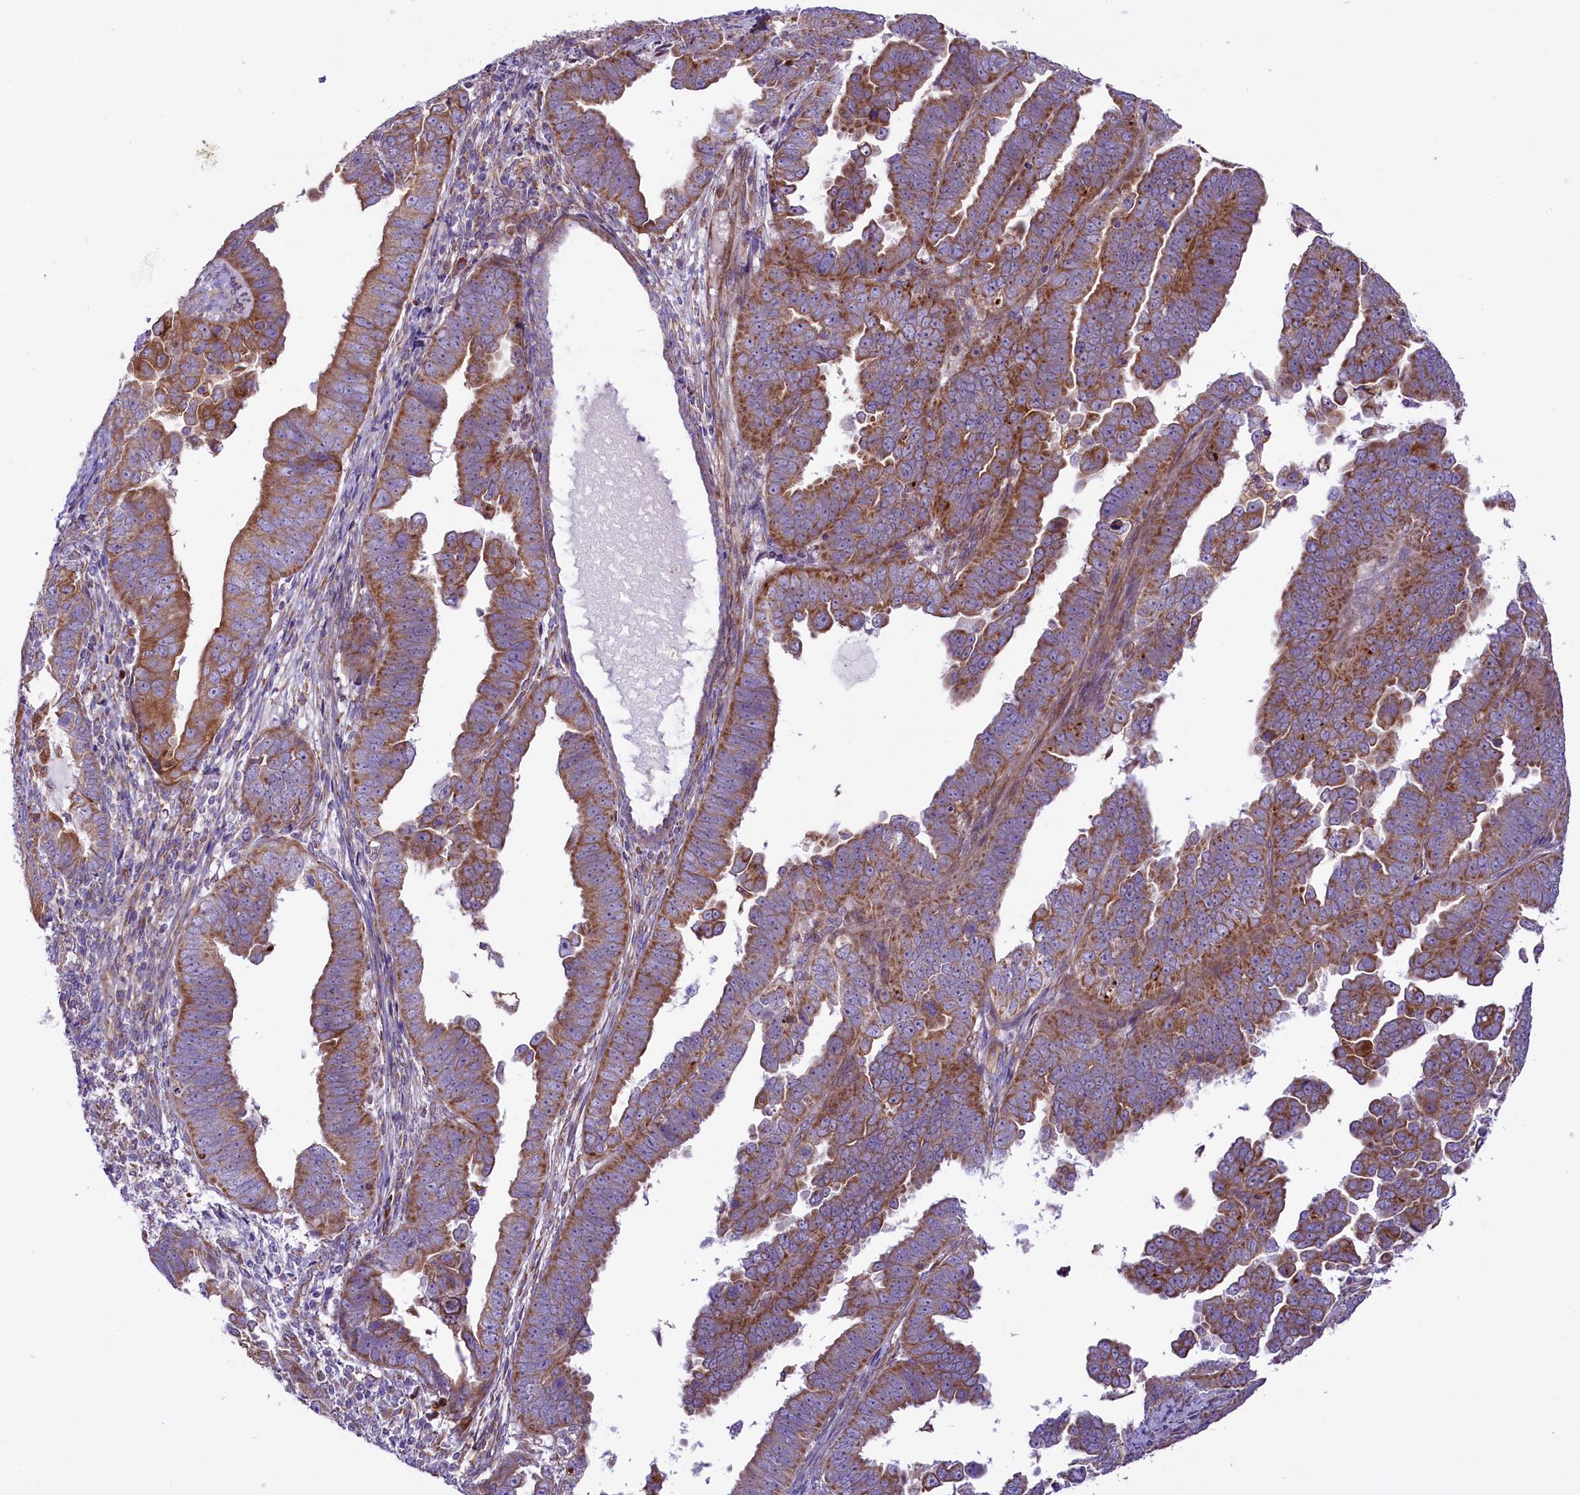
{"staining": {"intensity": "moderate", "quantity": ">75%", "location": "cytoplasmic/membranous"}, "tissue": "endometrial cancer", "cell_type": "Tumor cells", "image_type": "cancer", "snomed": [{"axis": "morphology", "description": "Adenocarcinoma, NOS"}, {"axis": "topography", "description": "Endometrium"}], "caption": "Moderate cytoplasmic/membranous protein expression is seen in approximately >75% of tumor cells in endometrial adenocarcinoma. The protein of interest is stained brown, and the nuclei are stained in blue (DAB IHC with brightfield microscopy, high magnification).", "gene": "PTPRU", "patient": {"sex": "female", "age": 75}}